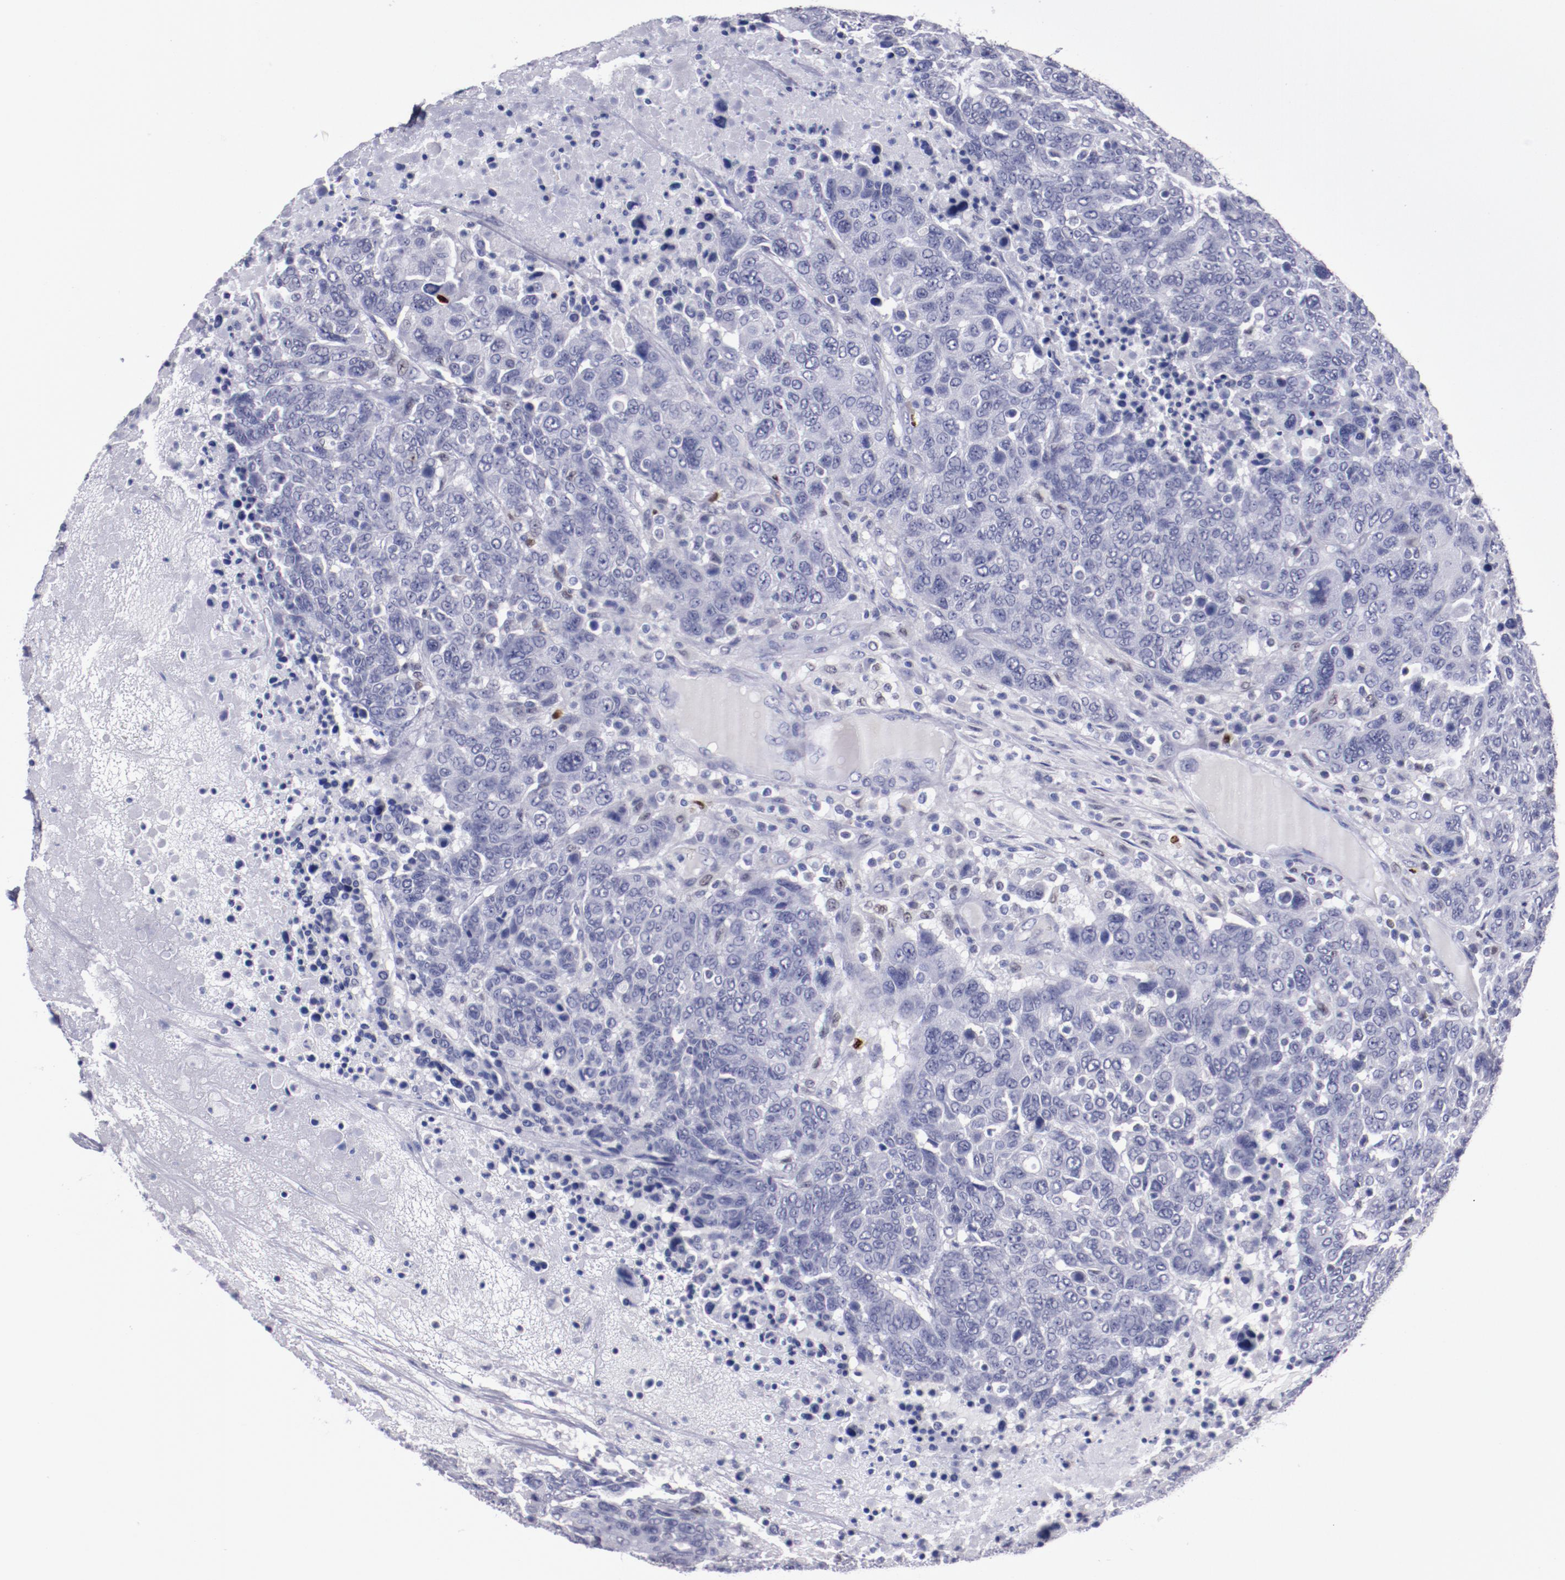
{"staining": {"intensity": "negative", "quantity": "none", "location": "none"}, "tissue": "breast cancer", "cell_type": "Tumor cells", "image_type": "cancer", "snomed": [{"axis": "morphology", "description": "Duct carcinoma"}, {"axis": "topography", "description": "Breast"}], "caption": "There is no significant expression in tumor cells of breast cancer (infiltrating ductal carcinoma).", "gene": "IRF8", "patient": {"sex": "female", "age": 37}}